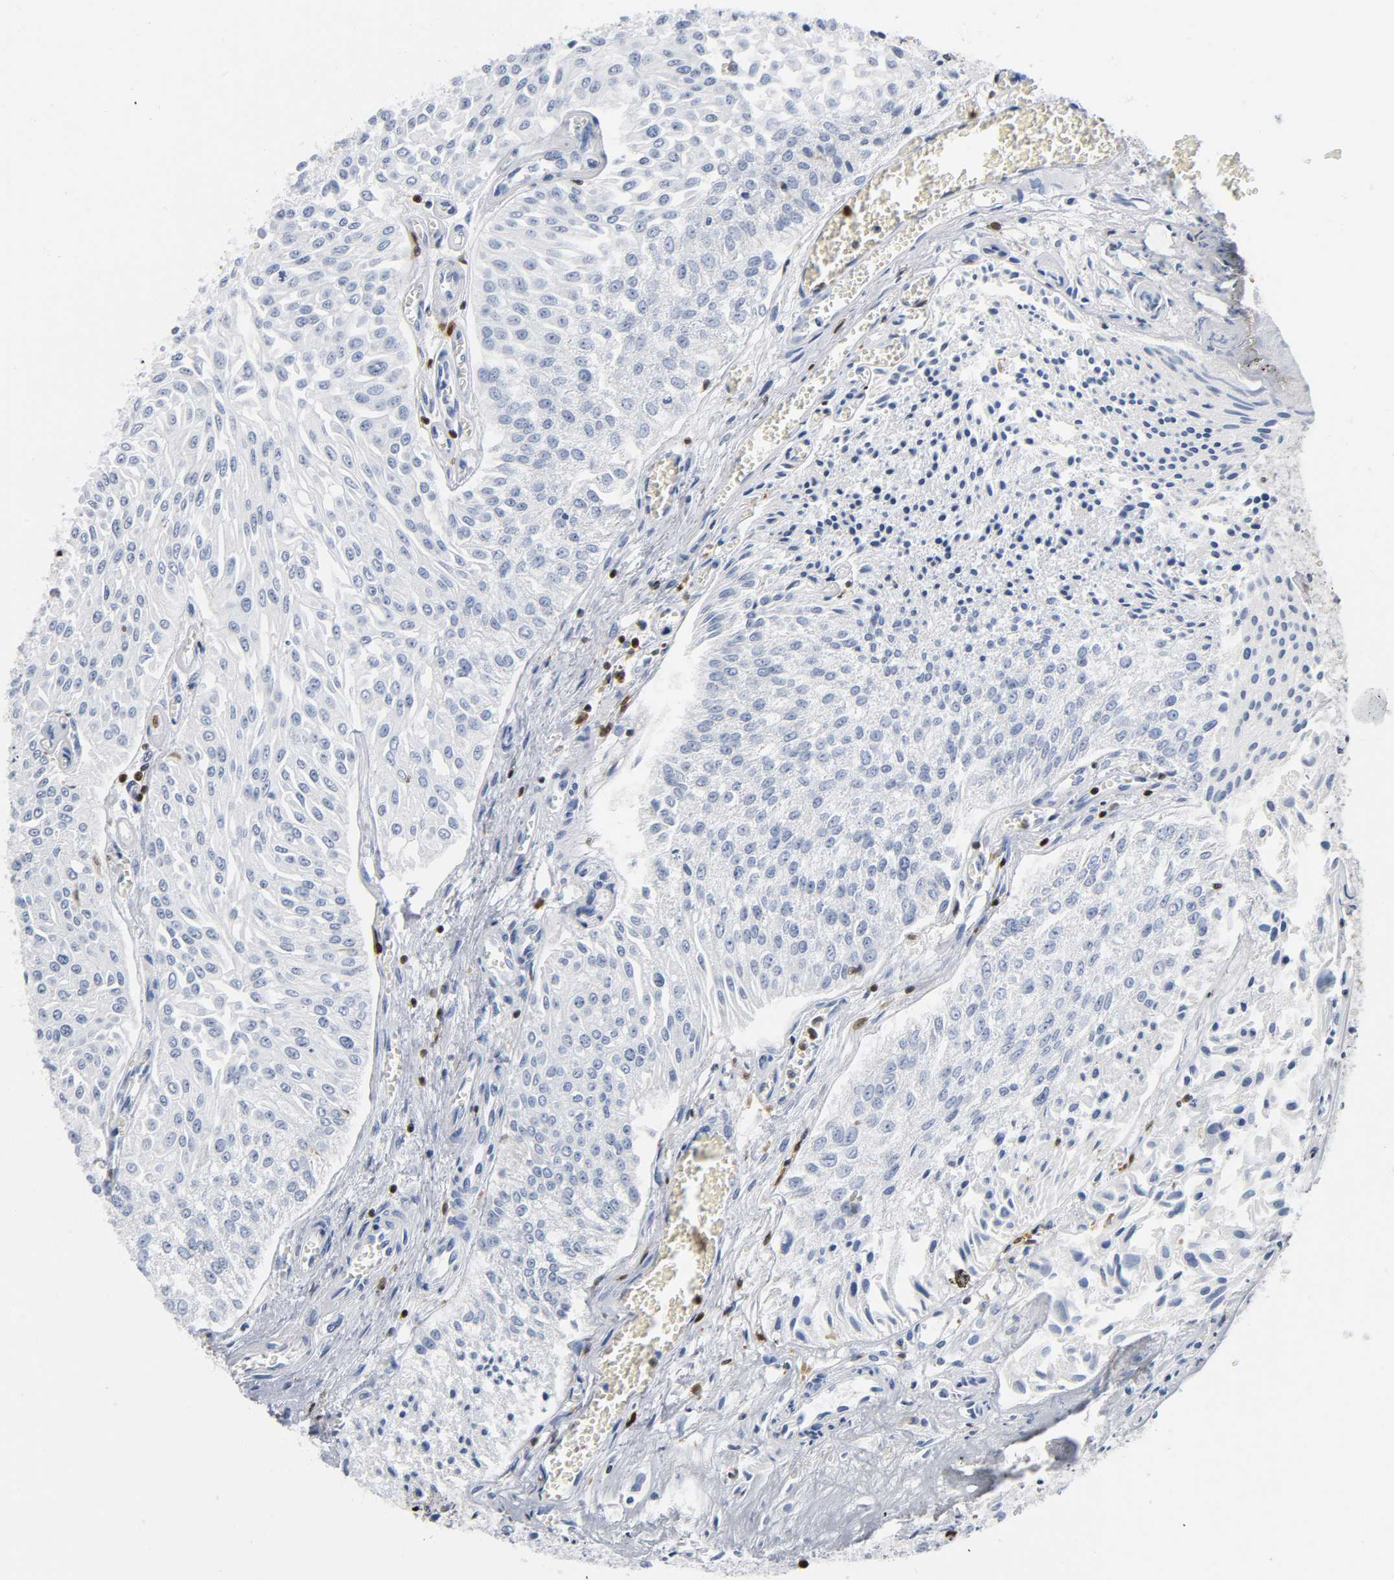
{"staining": {"intensity": "negative", "quantity": "none", "location": "none"}, "tissue": "urothelial cancer", "cell_type": "Tumor cells", "image_type": "cancer", "snomed": [{"axis": "morphology", "description": "Urothelial carcinoma, Low grade"}, {"axis": "topography", "description": "Urinary bladder"}], "caption": "Tumor cells are negative for protein expression in human low-grade urothelial carcinoma.", "gene": "DOK2", "patient": {"sex": "male", "age": 86}}